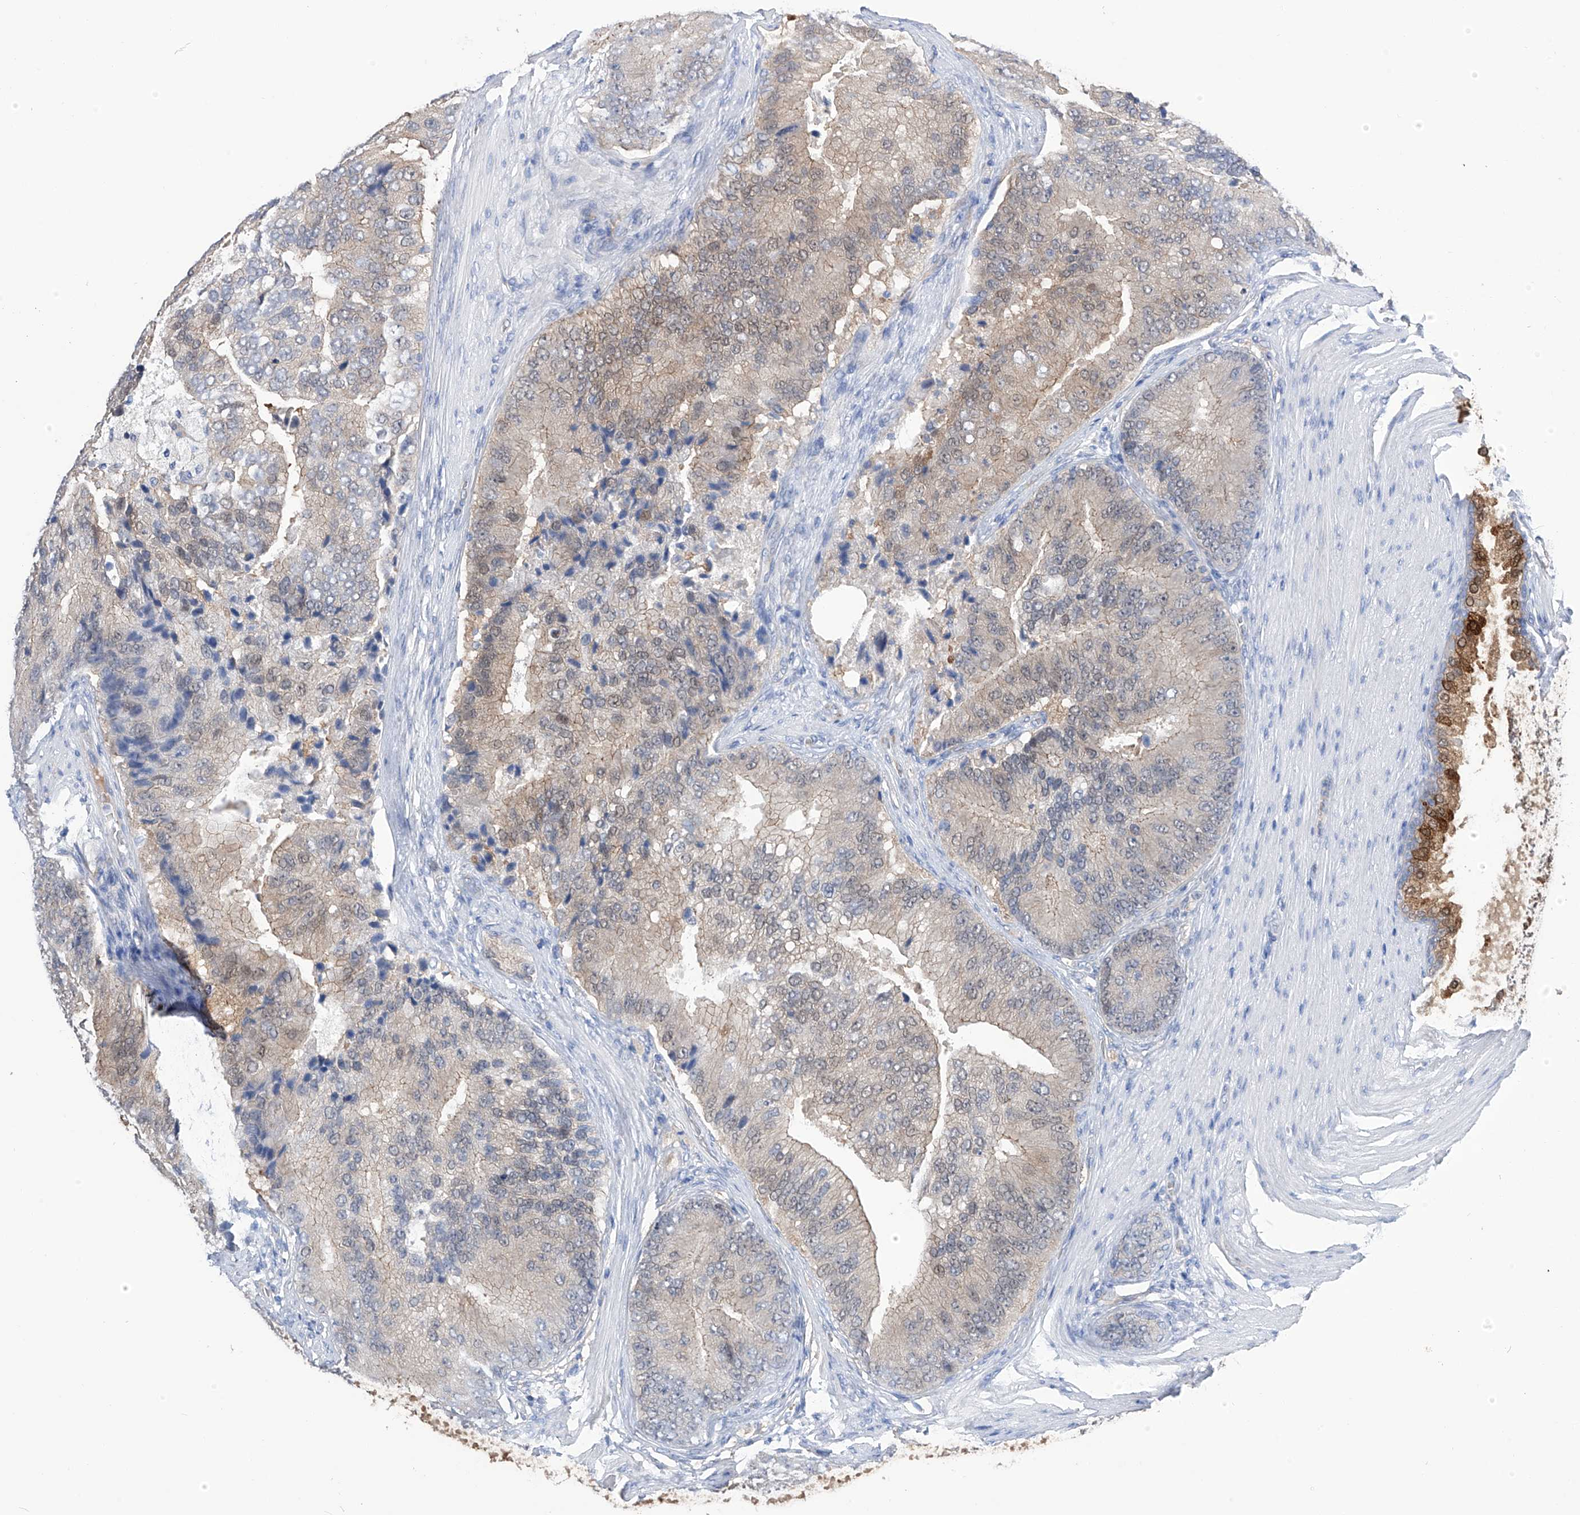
{"staining": {"intensity": "weak", "quantity": "<25%", "location": "cytoplasmic/membranous,nuclear"}, "tissue": "prostate cancer", "cell_type": "Tumor cells", "image_type": "cancer", "snomed": [{"axis": "morphology", "description": "Adenocarcinoma, High grade"}, {"axis": "topography", "description": "Prostate"}], "caption": "Tumor cells are negative for protein expression in human prostate cancer (adenocarcinoma (high-grade)).", "gene": "PGM3", "patient": {"sex": "male", "age": 70}}